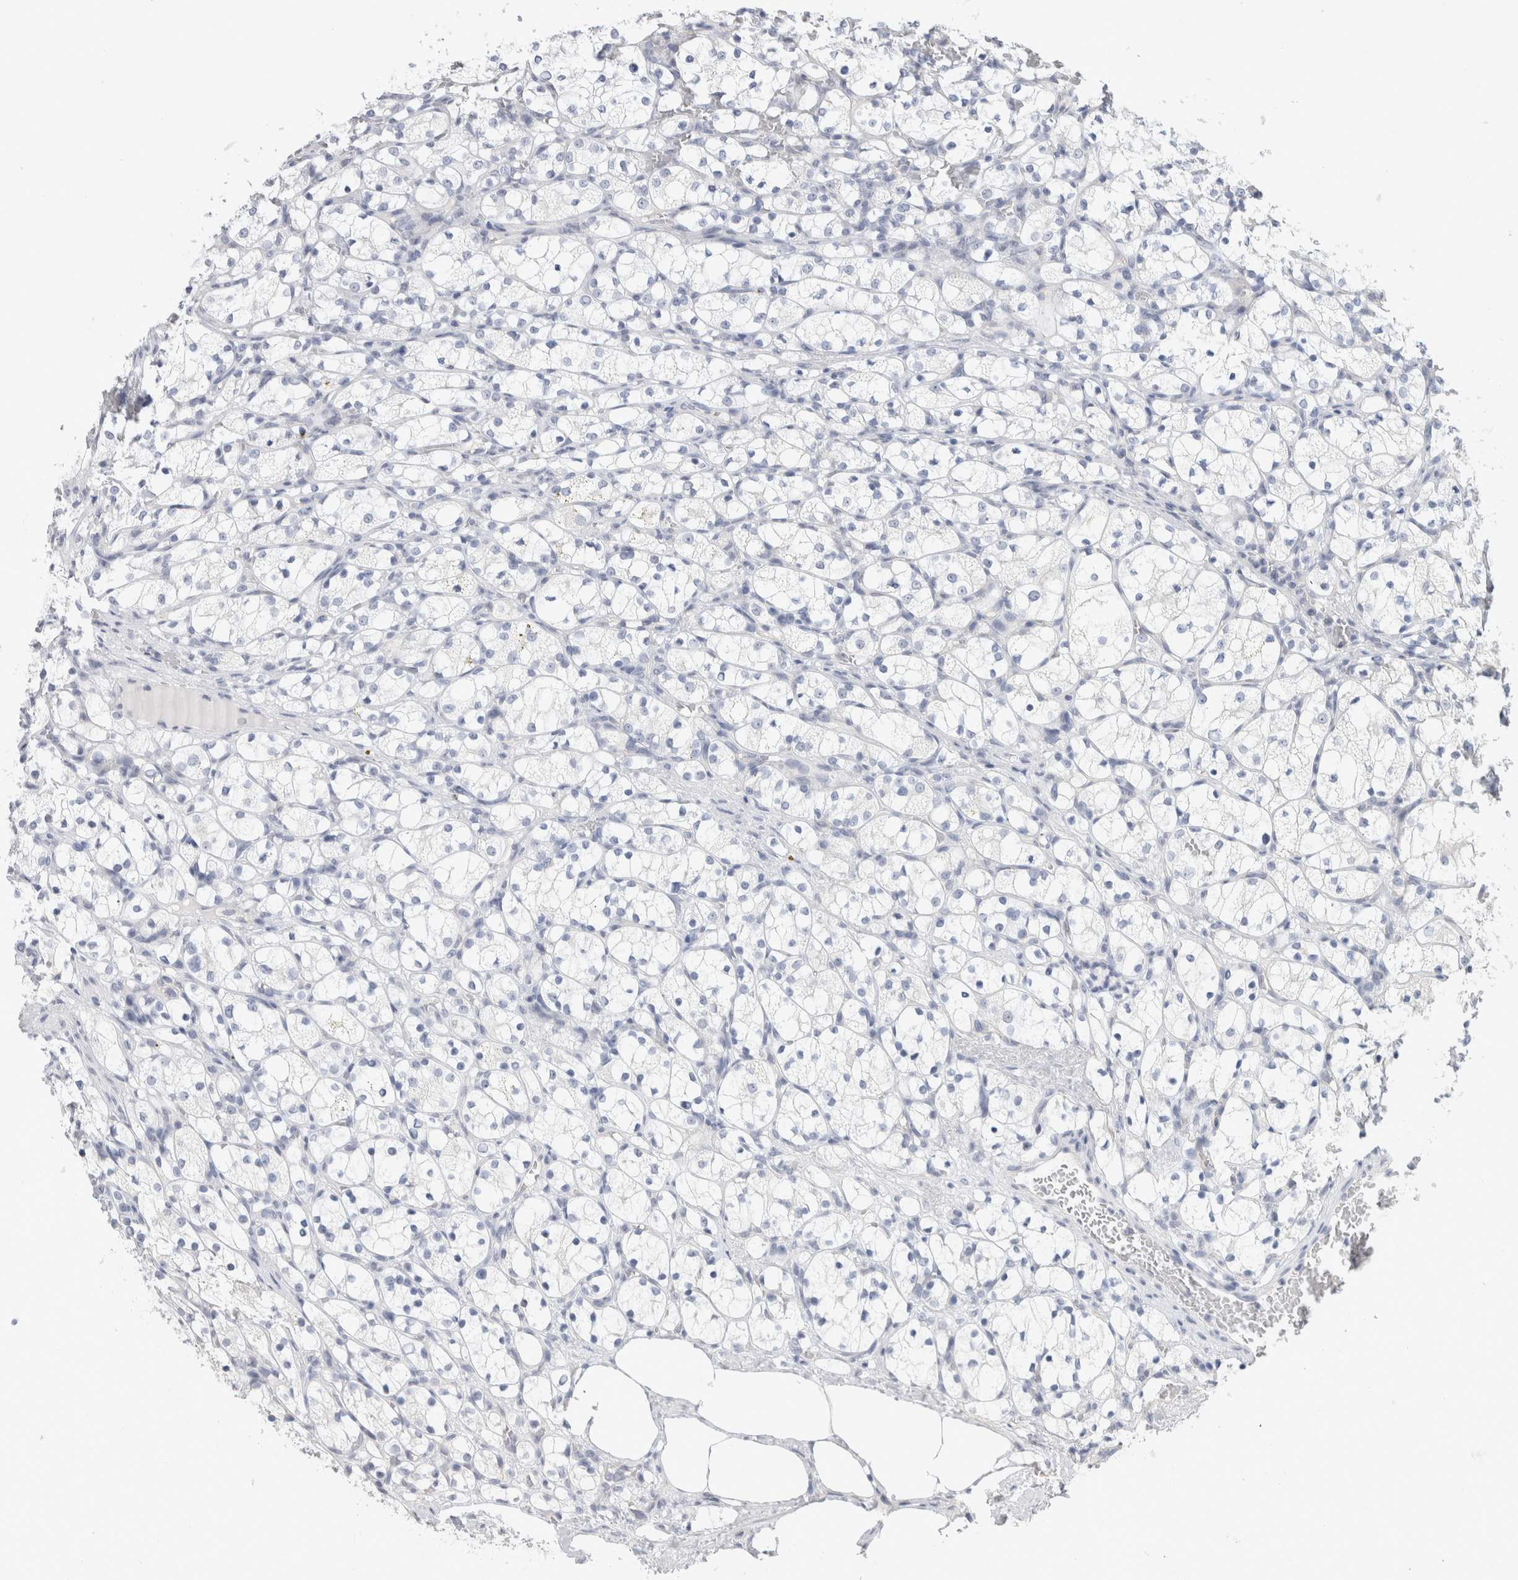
{"staining": {"intensity": "negative", "quantity": "none", "location": "none"}, "tissue": "renal cancer", "cell_type": "Tumor cells", "image_type": "cancer", "snomed": [{"axis": "morphology", "description": "Adenocarcinoma, NOS"}, {"axis": "topography", "description": "Kidney"}], "caption": "Immunohistochemistry (IHC) image of human renal adenocarcinoma stained for a protein (brown), which exhibits no positivity in tumor cells. (Immunohistochemistry (IHC), brightfield microscopy, high magnification).", "gene": "TONSL", "patient": {"sex": "female", "age": 69}}